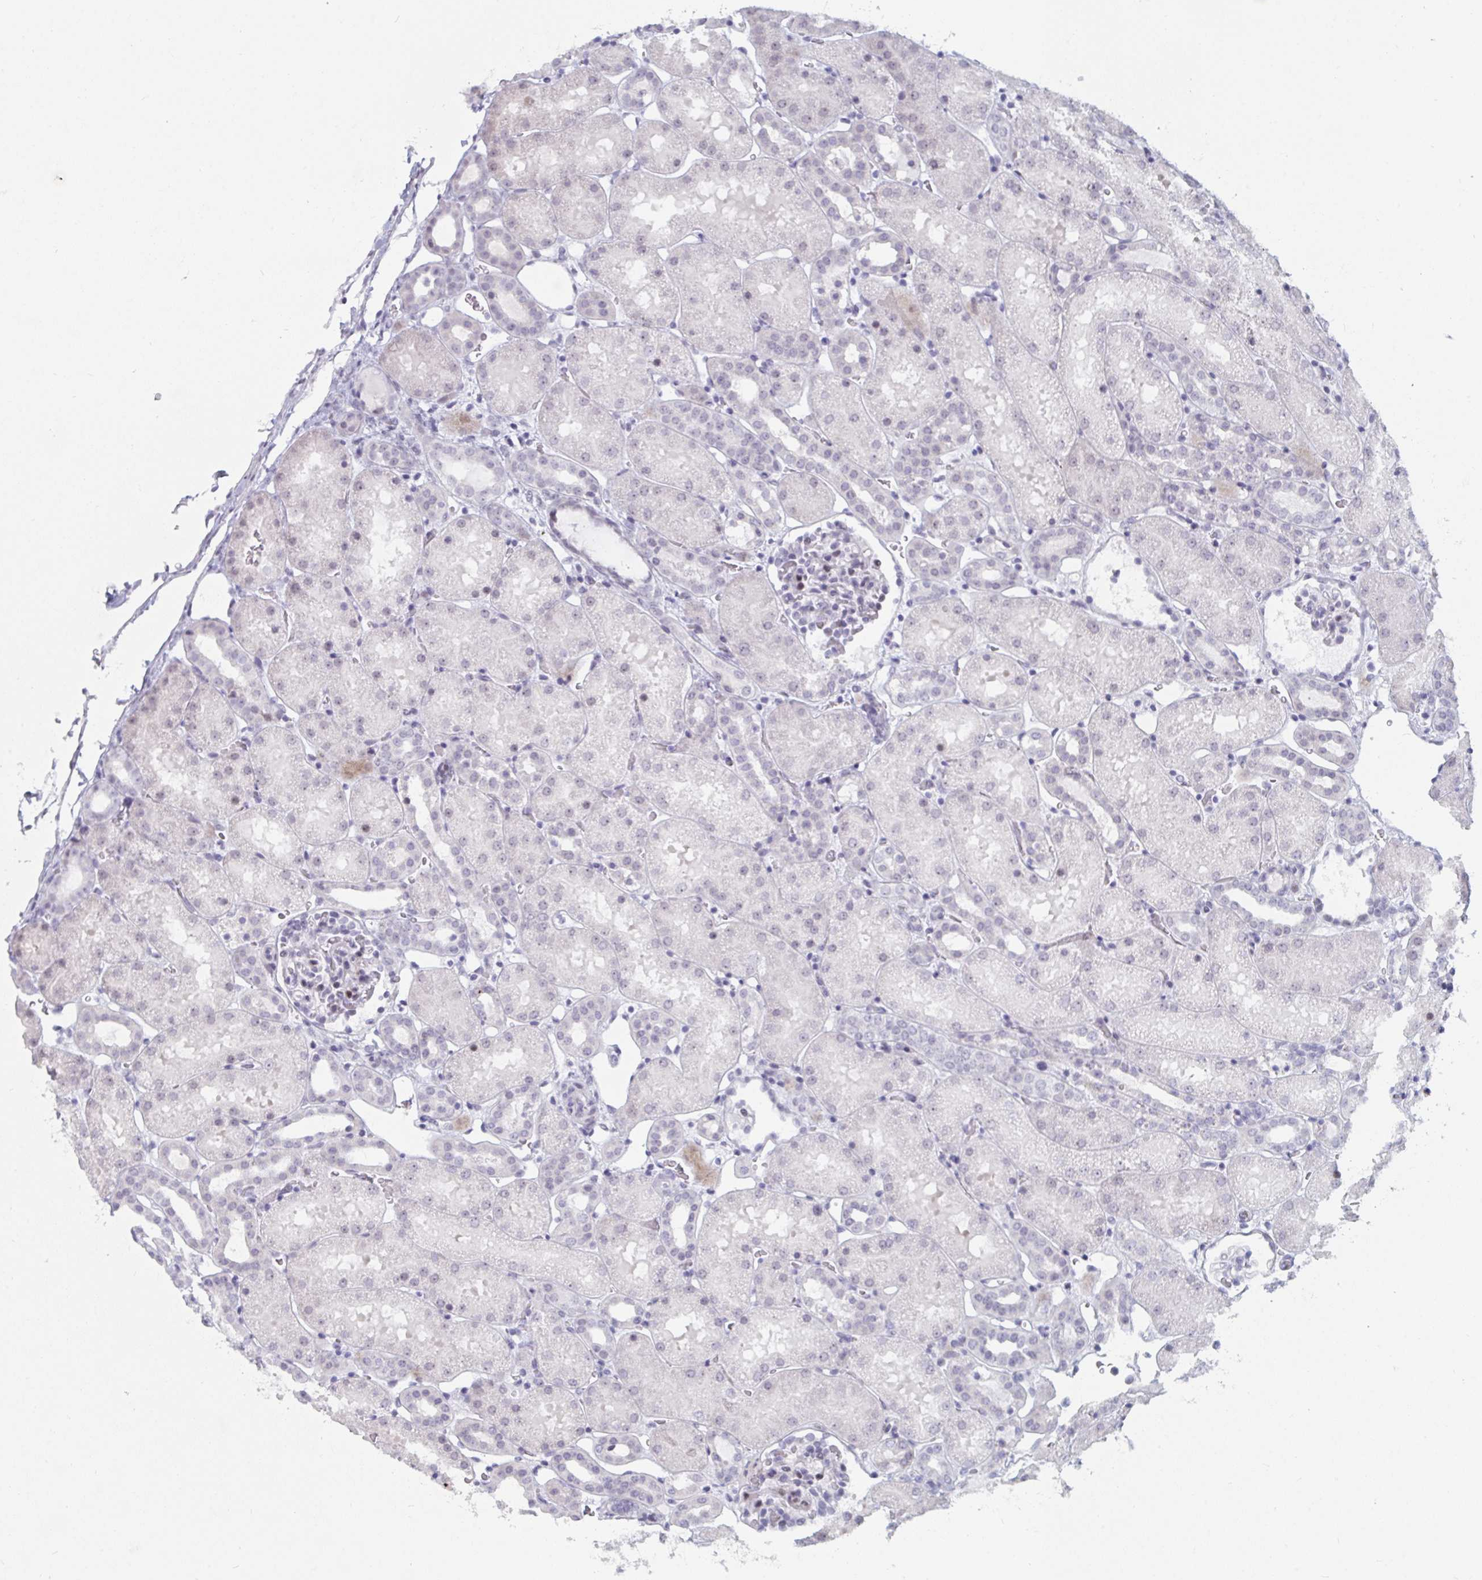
{"staining": {"intensity": "weak", "quantity": "25%-75%", "location": "nuclear"}, "tissue": "kidney", "cell_type": "Cells in glomeruli", "image_type": "normal", "snomed": [{"axis": "morphology", "description": "Normal tissue, NOS"}, {"axis": "topography", "description": "Kidney"}], "caption": "DAB (3,3'-diaminobenzidine) immunohistochemical staining of benign kidney reveals weak nuclear protein positivity in approximately 25%-75% of cells in glomeruli.", "gene": "NR1H2", "patient": {"sex": "male", "age": 2}}